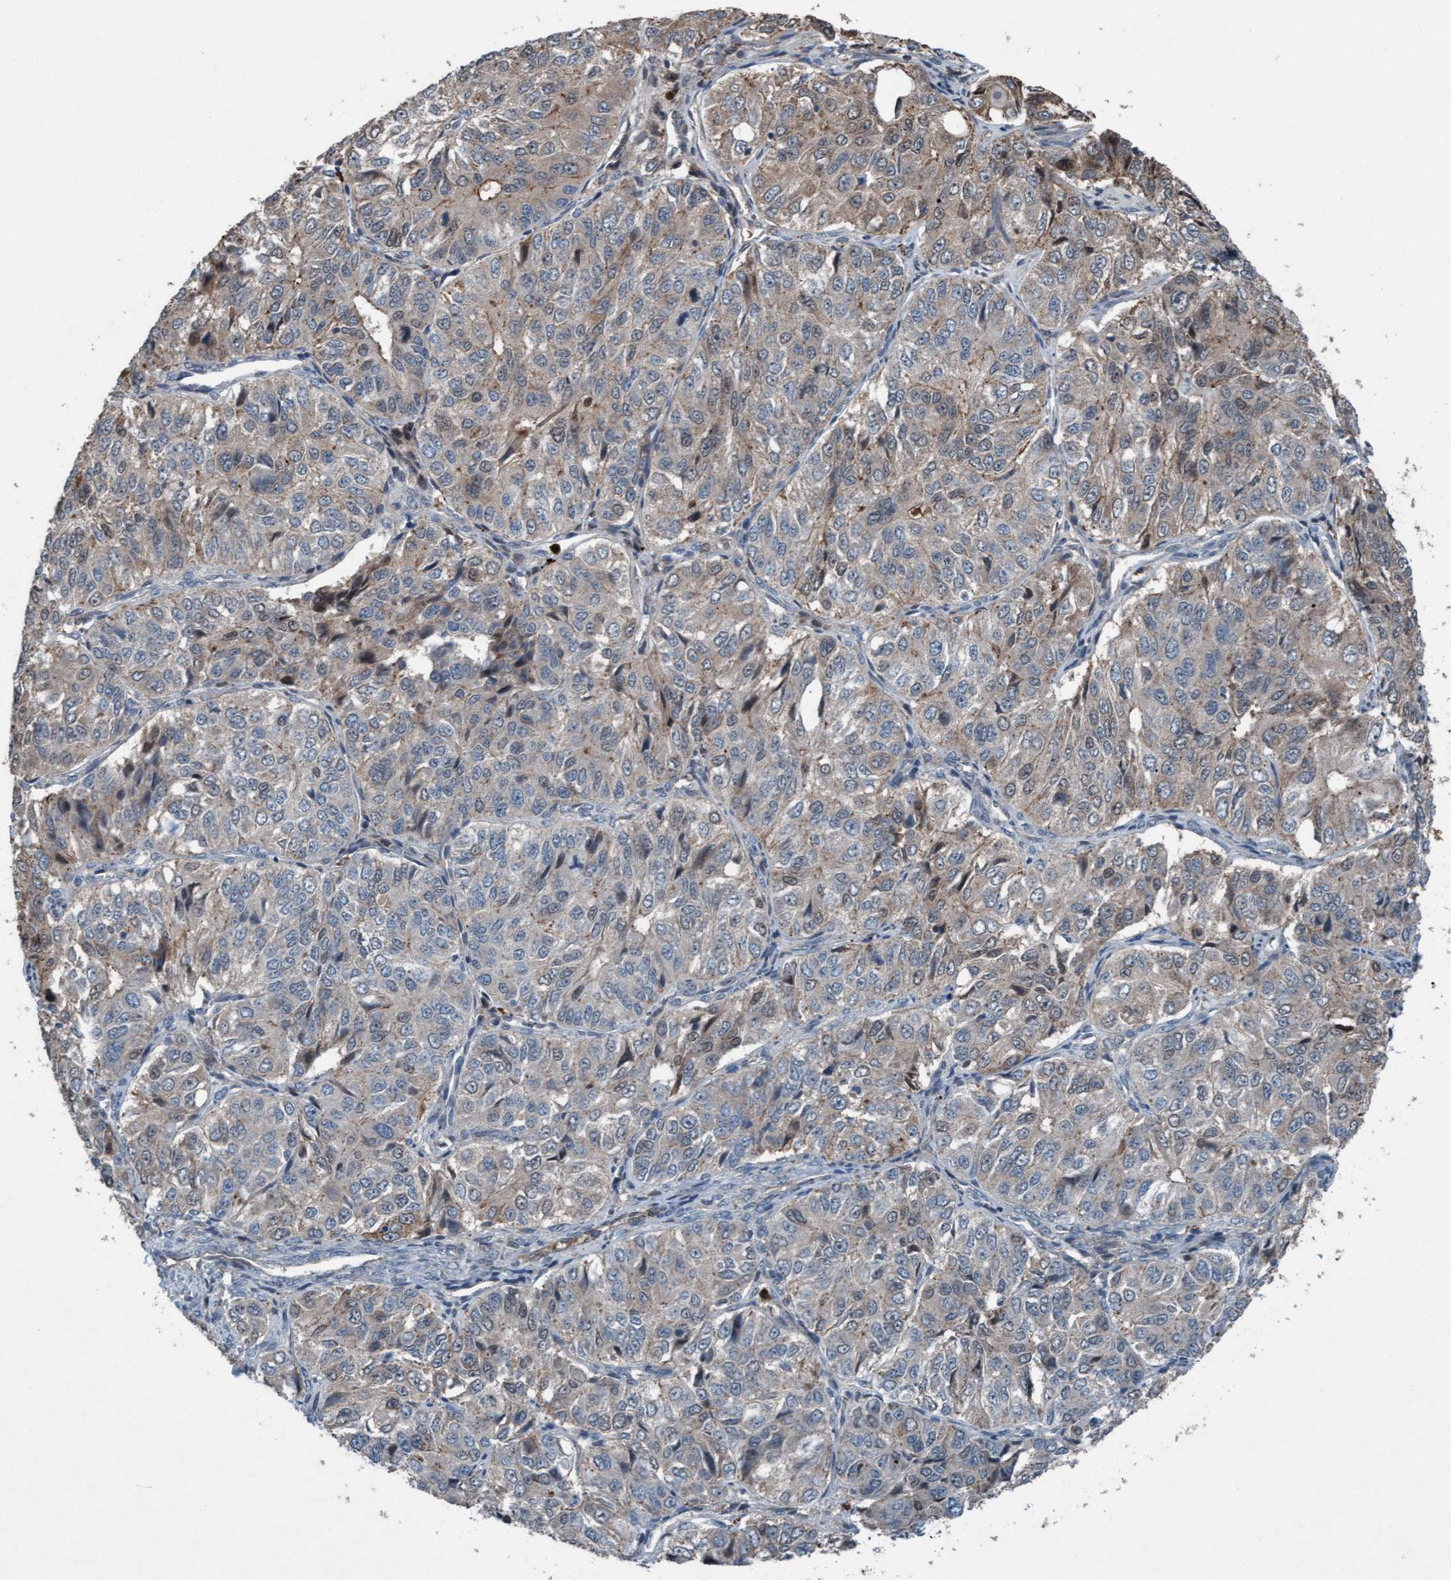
{"staining": {"intensity": "weak", "quantity": "25%-75%", "location": "cytoplasmic/membranous"}, "tissue": "ovarian cancer", "cell_type": "Tumor cells", "image_type": "cancer", "snomed": [{"axis": "morphology", "description": "Carcinoma, endometroid"}, {"axis": "topography", "description": "Ovary"}], "caption": "Immunohistochemical staining of ovarian cancer (endometroid carcinoma) displays low levels of weak cytoplasmic/membranous protein positivity in about 25%-75% of tumor cells.", "gene": "PLXNB2", "patient": {"sex": "female", "age": 51}}